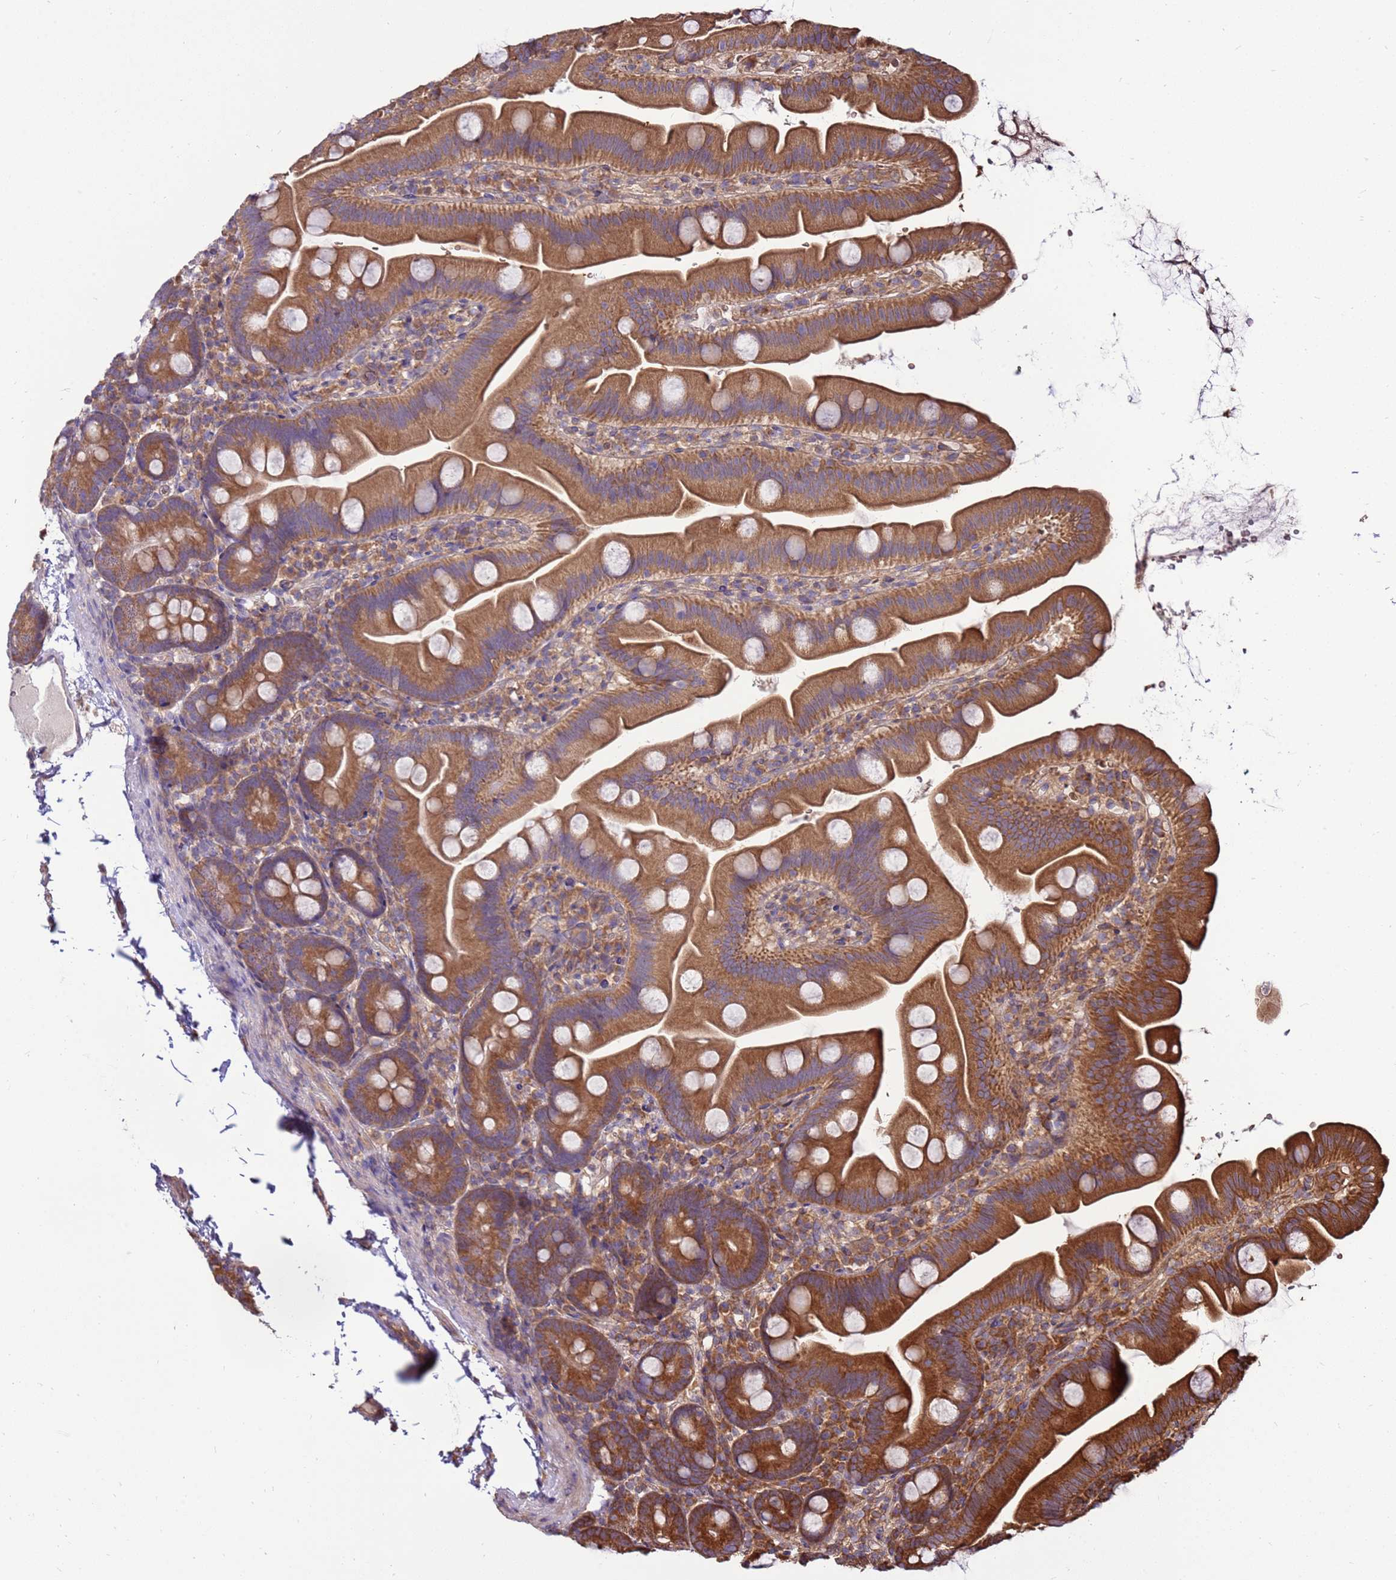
{"staining": {"intensity": "strong", "quantity": ">75%", "location": "cytoplasmic/membranous"}, "tissue": "small intestine", "cell_type": "Glandular cells", "image_type": "normal", "snomed": [{"axis": "morphology", "description": "Normal tissue, NOS"}, {"axis": "topography", "description": "Small intestine"}], "caption": "This is an image of IHC staining of unremarkable small intestine, which shows strong staining in the cytoplasmic/membranous of glandular cells.", "gene": "SLC44A5", "patient": {"sex": "female", "age": 68}}